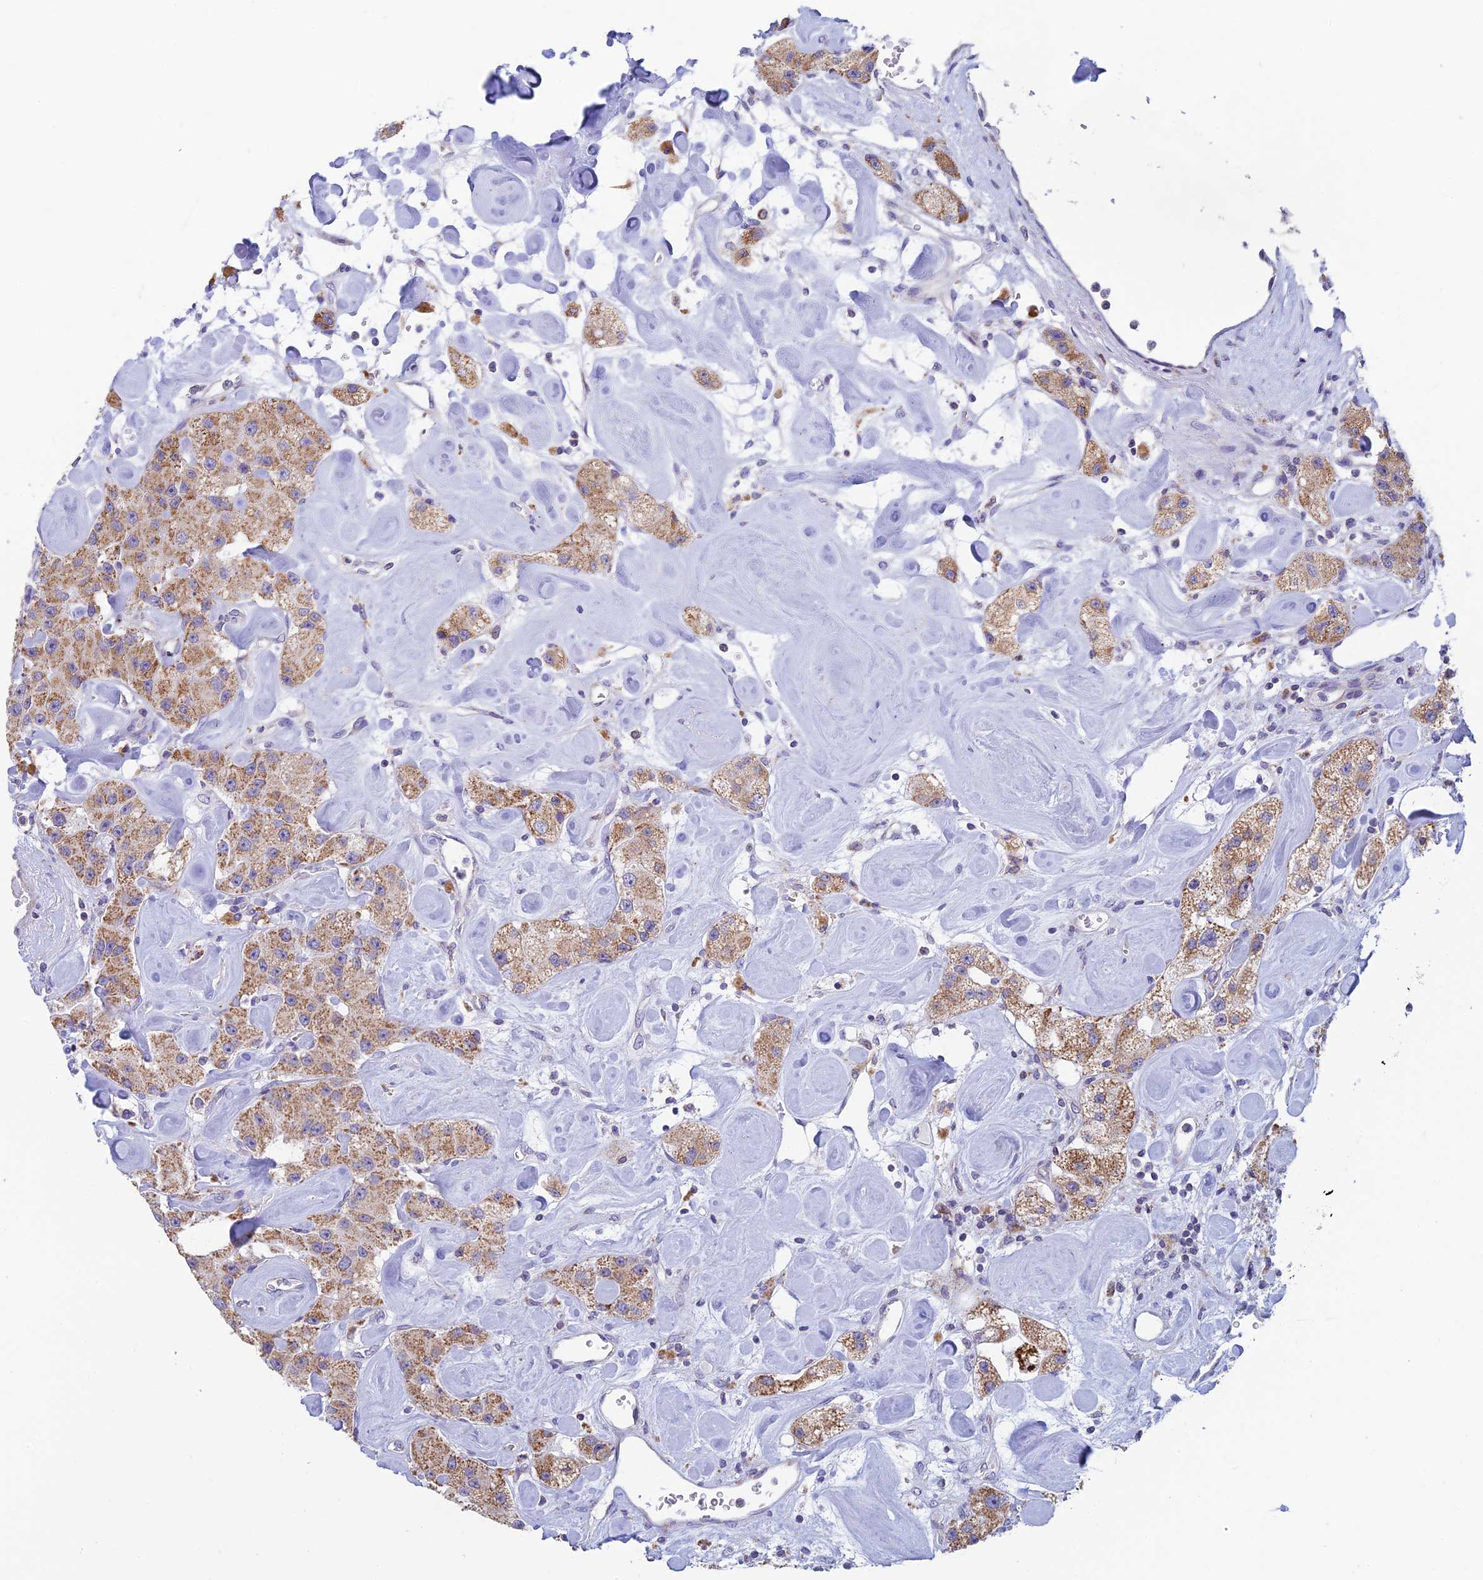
{"staining": {"intensity": "moderate", "quantity": ">75%", "location": "cytoplasmic/membranous"}, "tissue": "carcinoid", "cell_type": "Tumor cells", "image_type": "cancer", "snomed": [{"axis": "morphology", "description": "Carcinoid, malignant, NOS"}, {"axis": "topography", "description": "Pancreas"}], "caption": "This histopathology image displays immunohistochemistry staining of human carcinoid (malignant), with medium moderate cytoplasmic/membranous staining in approximately >75% of tumor cells.", "gene": "REXO5", "patient": {"sex": "male", "age": 41}}